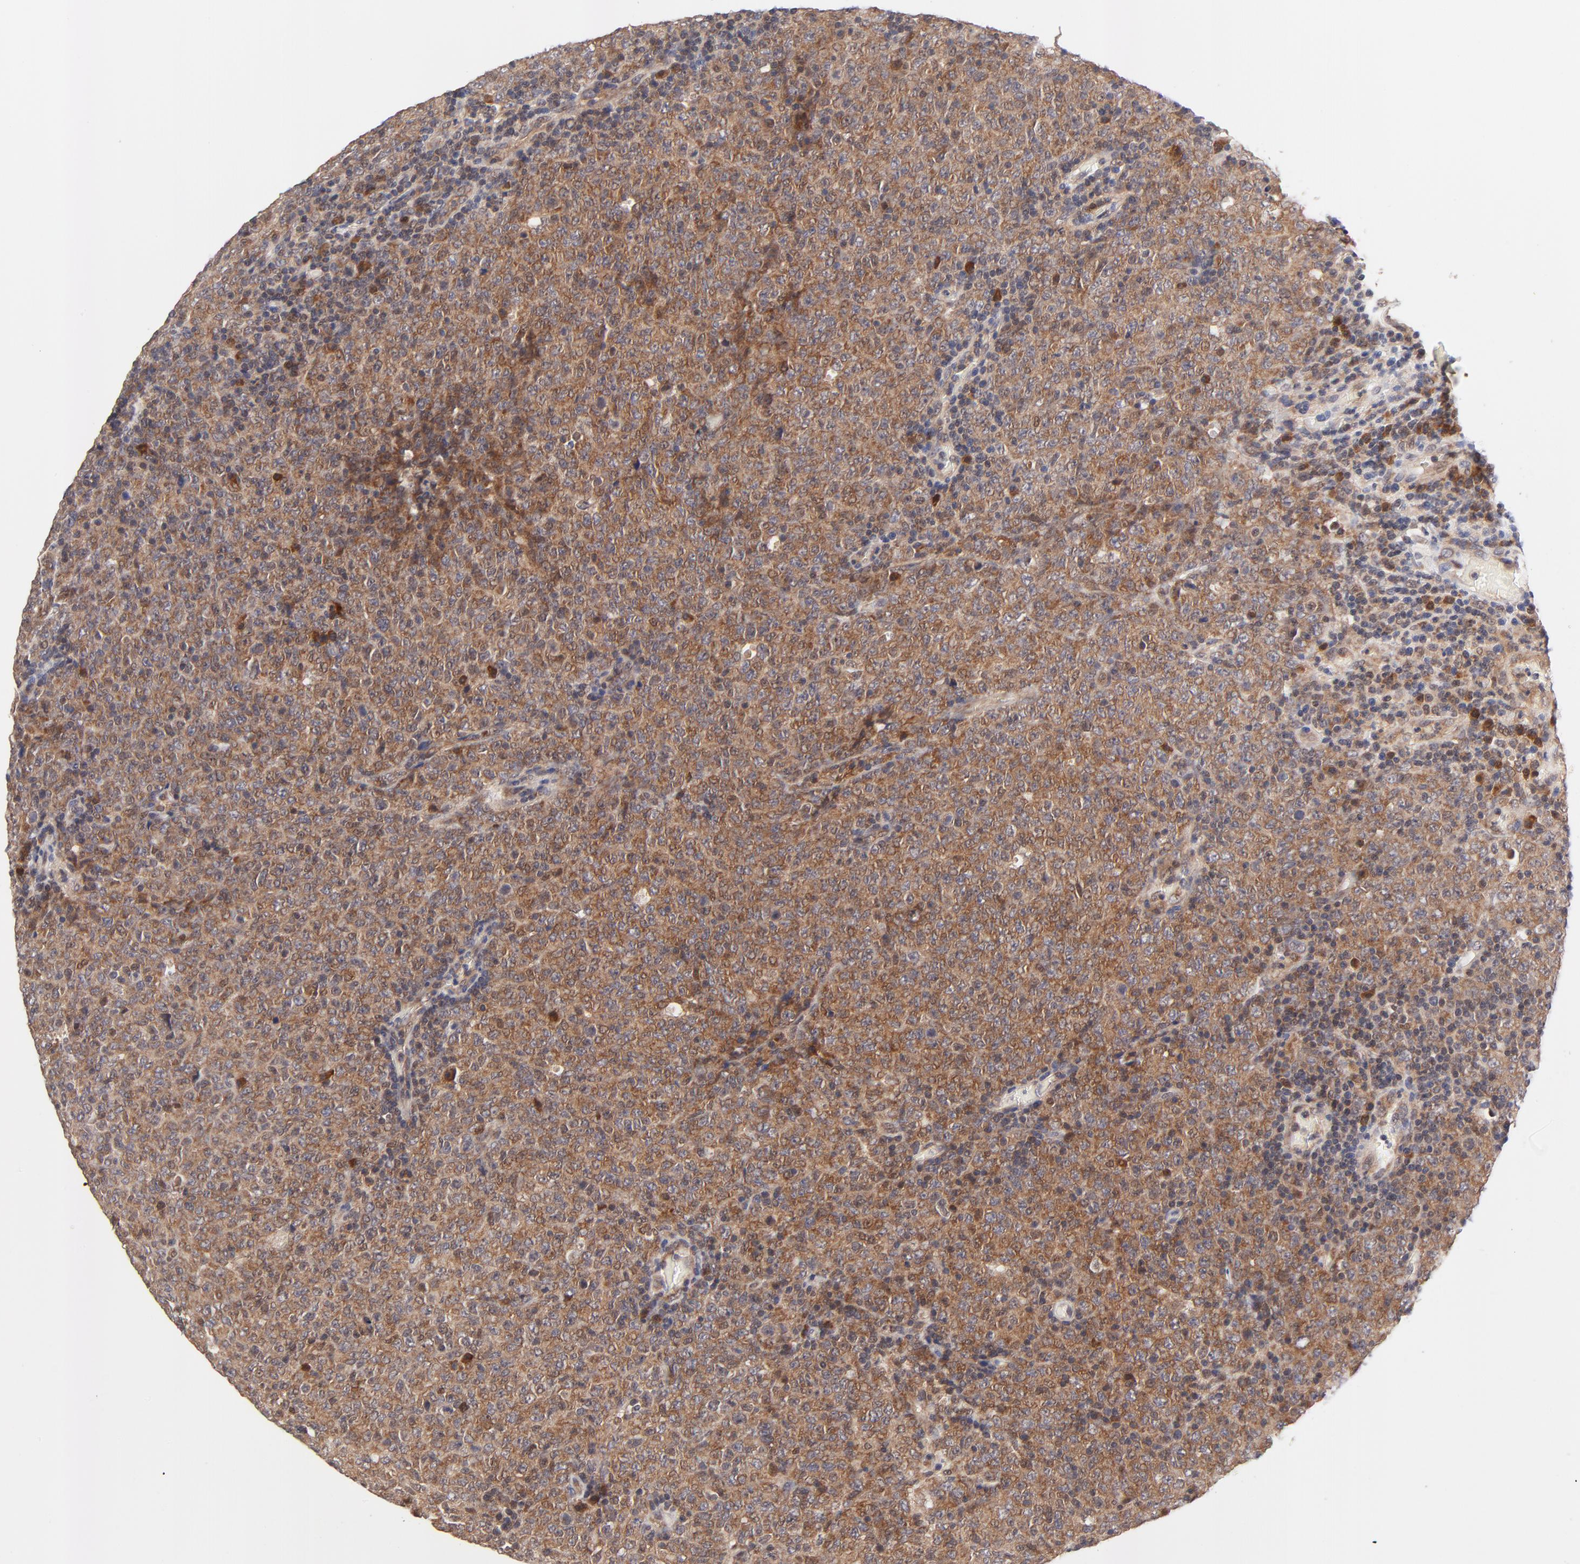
{"staining": {"intensity": "moderate", "quantity": ">75%", "location": "cytoplasmic/membranous,nuclear"}, "tissue": "lymphoma", "cell_type": "Tumor cells", "image_type": "cancer", "snomed": [{"axis": "morphology", "description": "Malignant lymphoma, non-Hodgkin's type, High grade"}, {"axis": "topography", "description": "Tonsil"}], "caption": "Immunohistochemistry histopathology image of neoplastic tissue: human lymphoma stained using immunohistochemistry (IHC) shows medium levels of moderate protein expression localized specifically in the cytoplasmic/membranous and nuclear of tumor cells, appearing as a cytoplasmic/membranous and nuclear brown color.", "gene": "TXNL1", "patient": {"sex": "female", "age": 36}}